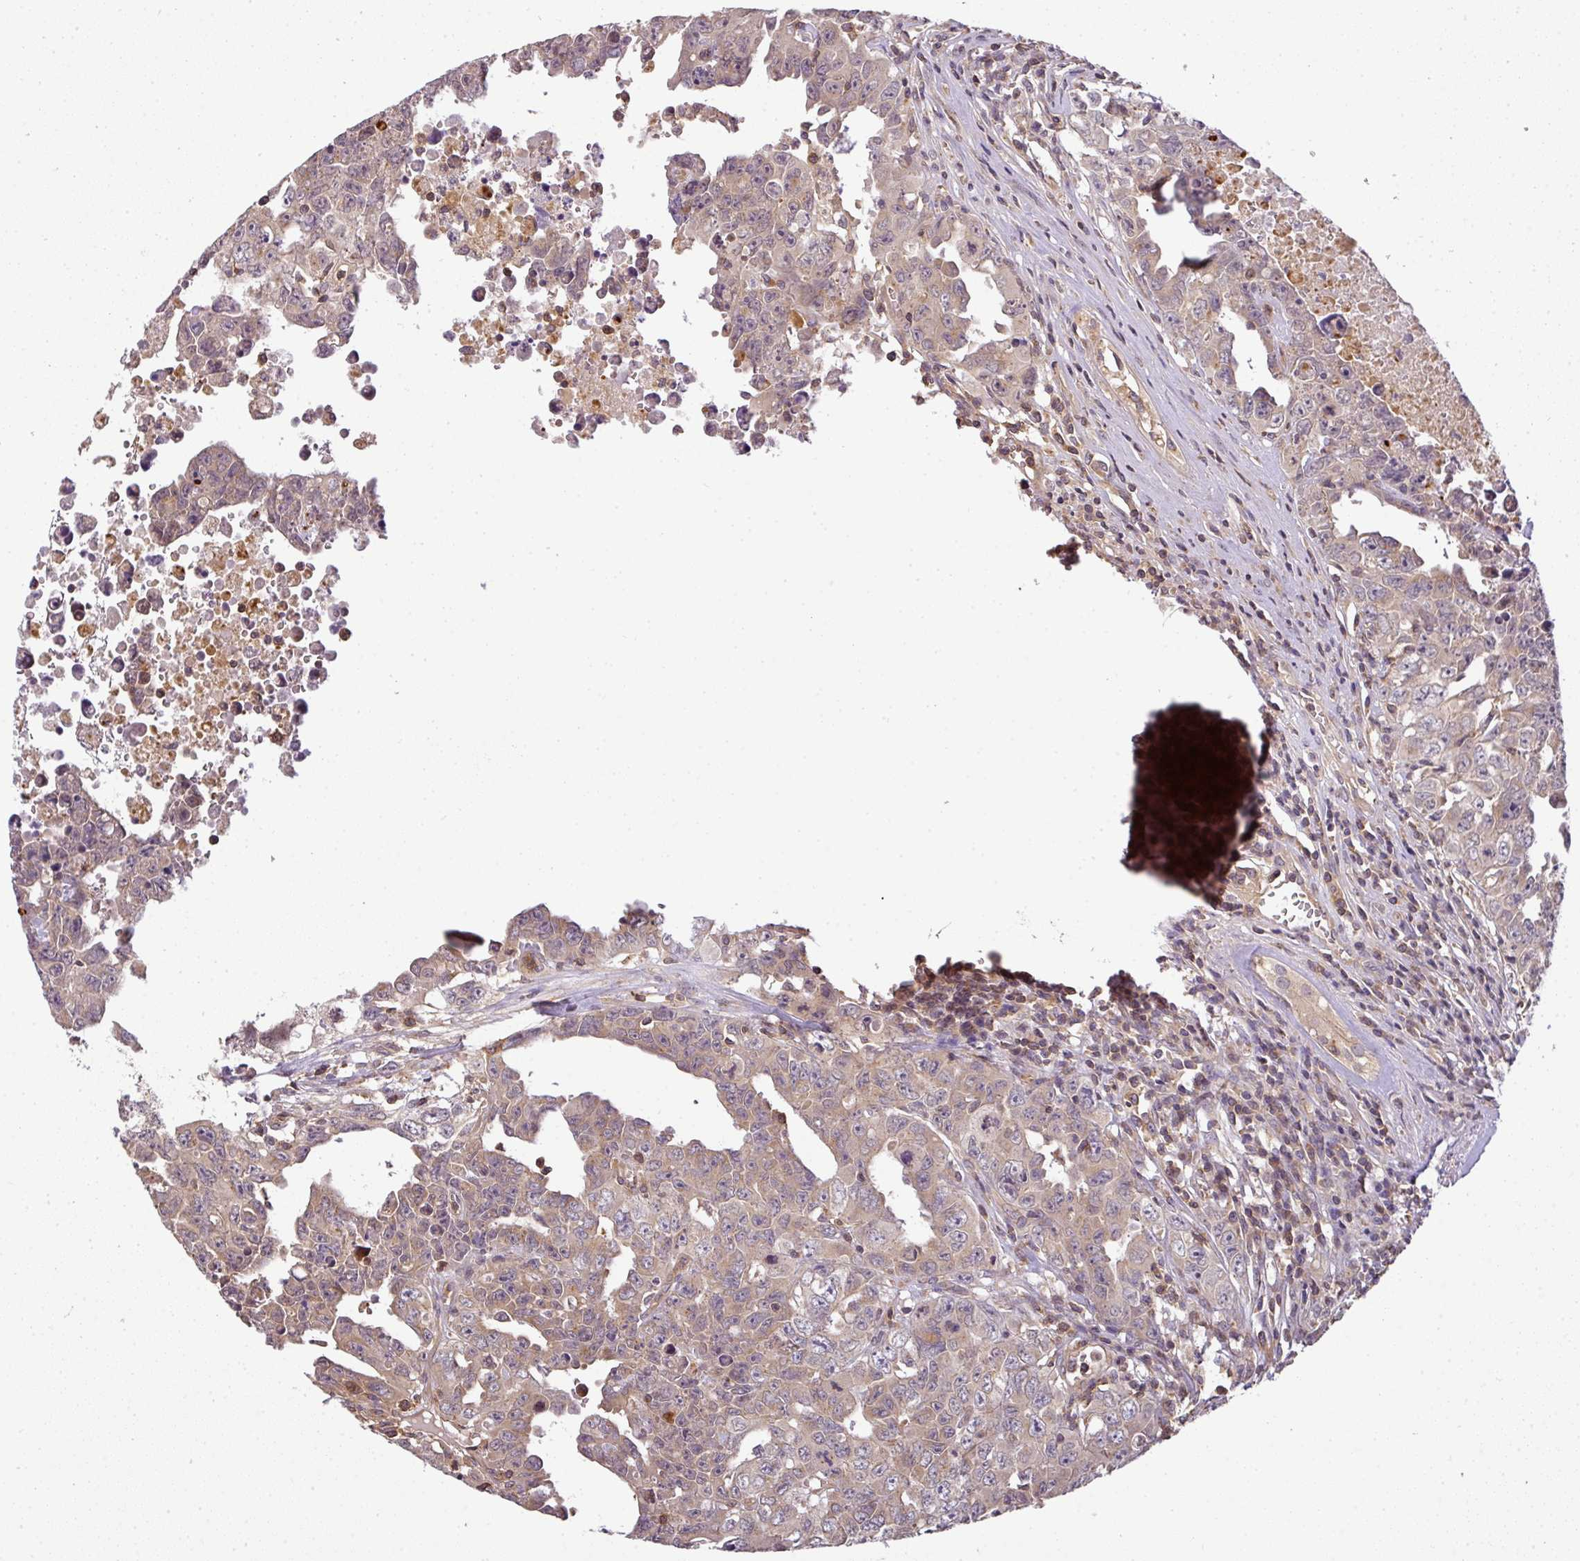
{"staining": {"intensity": "weak", "quantity": "<25%", "location": "cytoplasmic/membranous"}, "tissue": "testis cancer", "cell_type": "Tumor cells", "image_type": "cancer", "snomed": [{"axis": "morphology", "description": "Carcinoma, Embryonal, NOS"}, {"axis": "topography", "description": "Testis"}], "caption": "Tumor cells are negative for brown protein staining in testis embryonal carcinoma.", "gene": "TCL1B", "patient": {"sex": "male", "age": 24}}